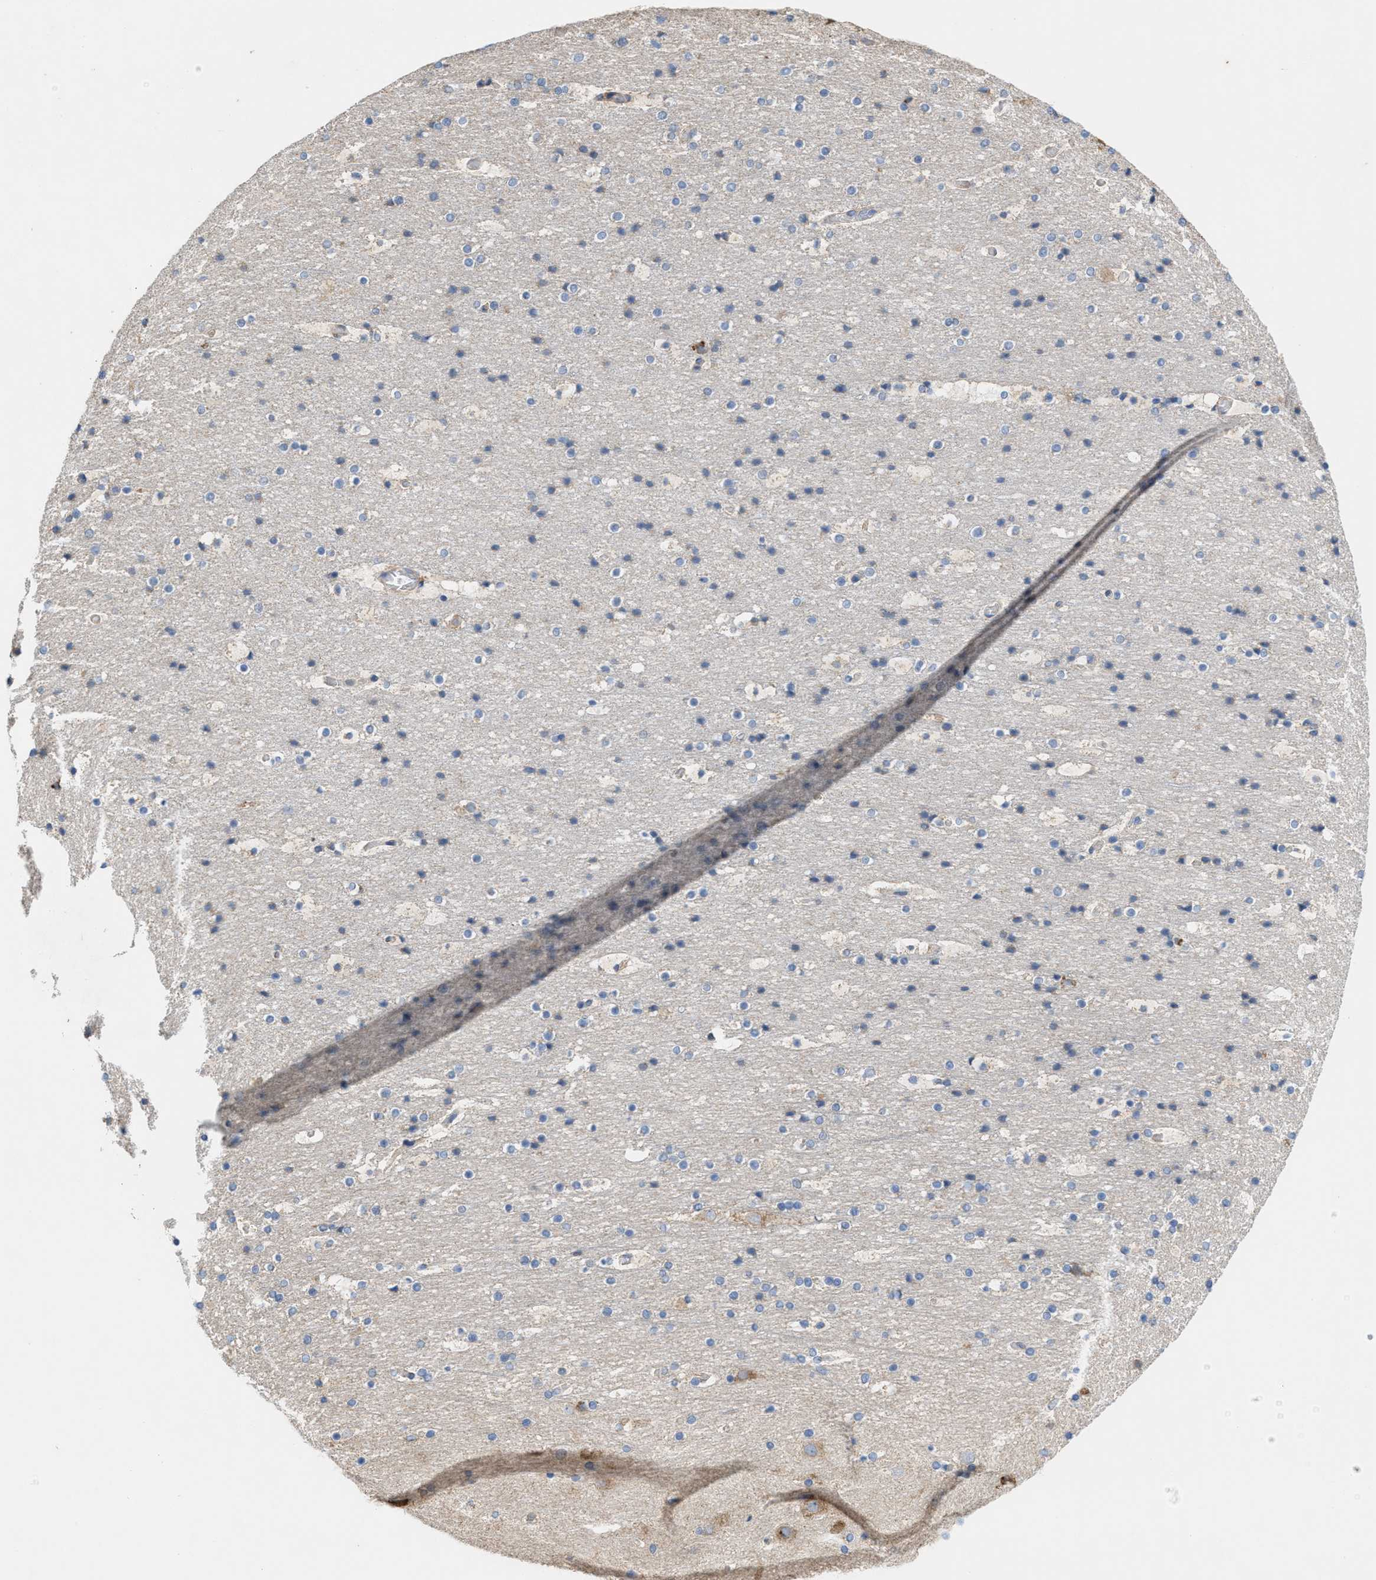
{"staining": {"intensity": "negative", "quantity": "none", "location": "none"}, "tissue": "cerebral cortex", "cell_type": "Endothelial cells", "image_type": "normal", "snomed": [{"axis": "morphology", "description": "Normal tissue, NOS"}, {"axis": "topography", "description": "Cerebral cortex"}], "caption": "A high-resolution micrograph shows immunohistochemistry (IHC) staining of unremarkable cerebral cortex, which displays no significant positivity in endothelial cells.", "gene": "DYNC2I1", "patient": {"sex": "male", "age": 57}}